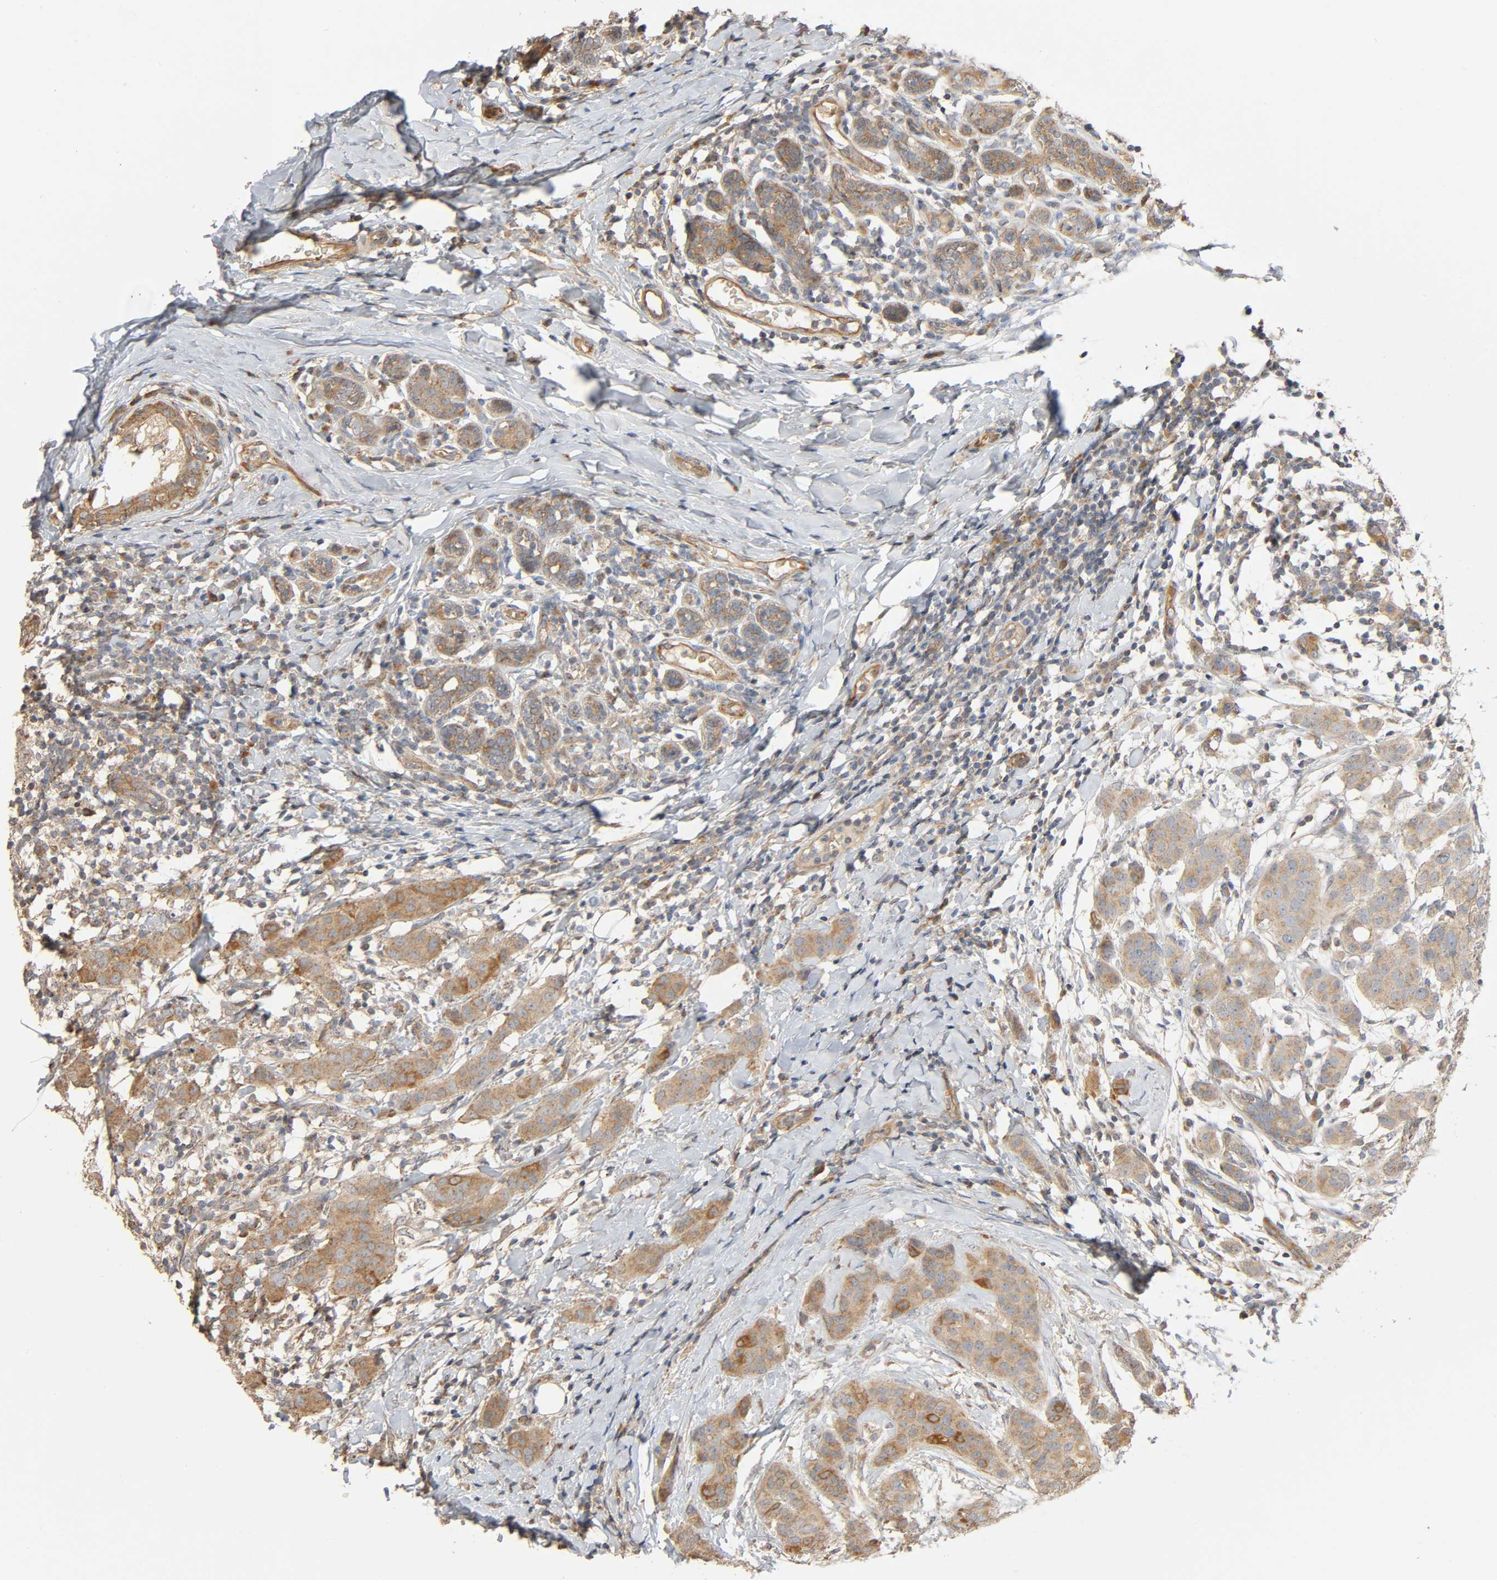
{"staining": {"intensity": "moderate", "quantity": "25%-75%", "location": "cytoplasmic/membranous"}, "tissue": "breast cancer", "cell_type": "Tumor cells", "image_type": "cancer", "snomed": [{"axis": "morphology", "description": "Duct carcinoma"}, {"axis": "topography", "description": "Breast"}], "caption": "Immunohistochemical staining of breast cancer exhibits medium levels of moderate cytoplasmic/membranous protein expression in about 25%-75% of tumor cells.", "gene": "SGSM1", "patient": {"sex": "female", "age": 40}}